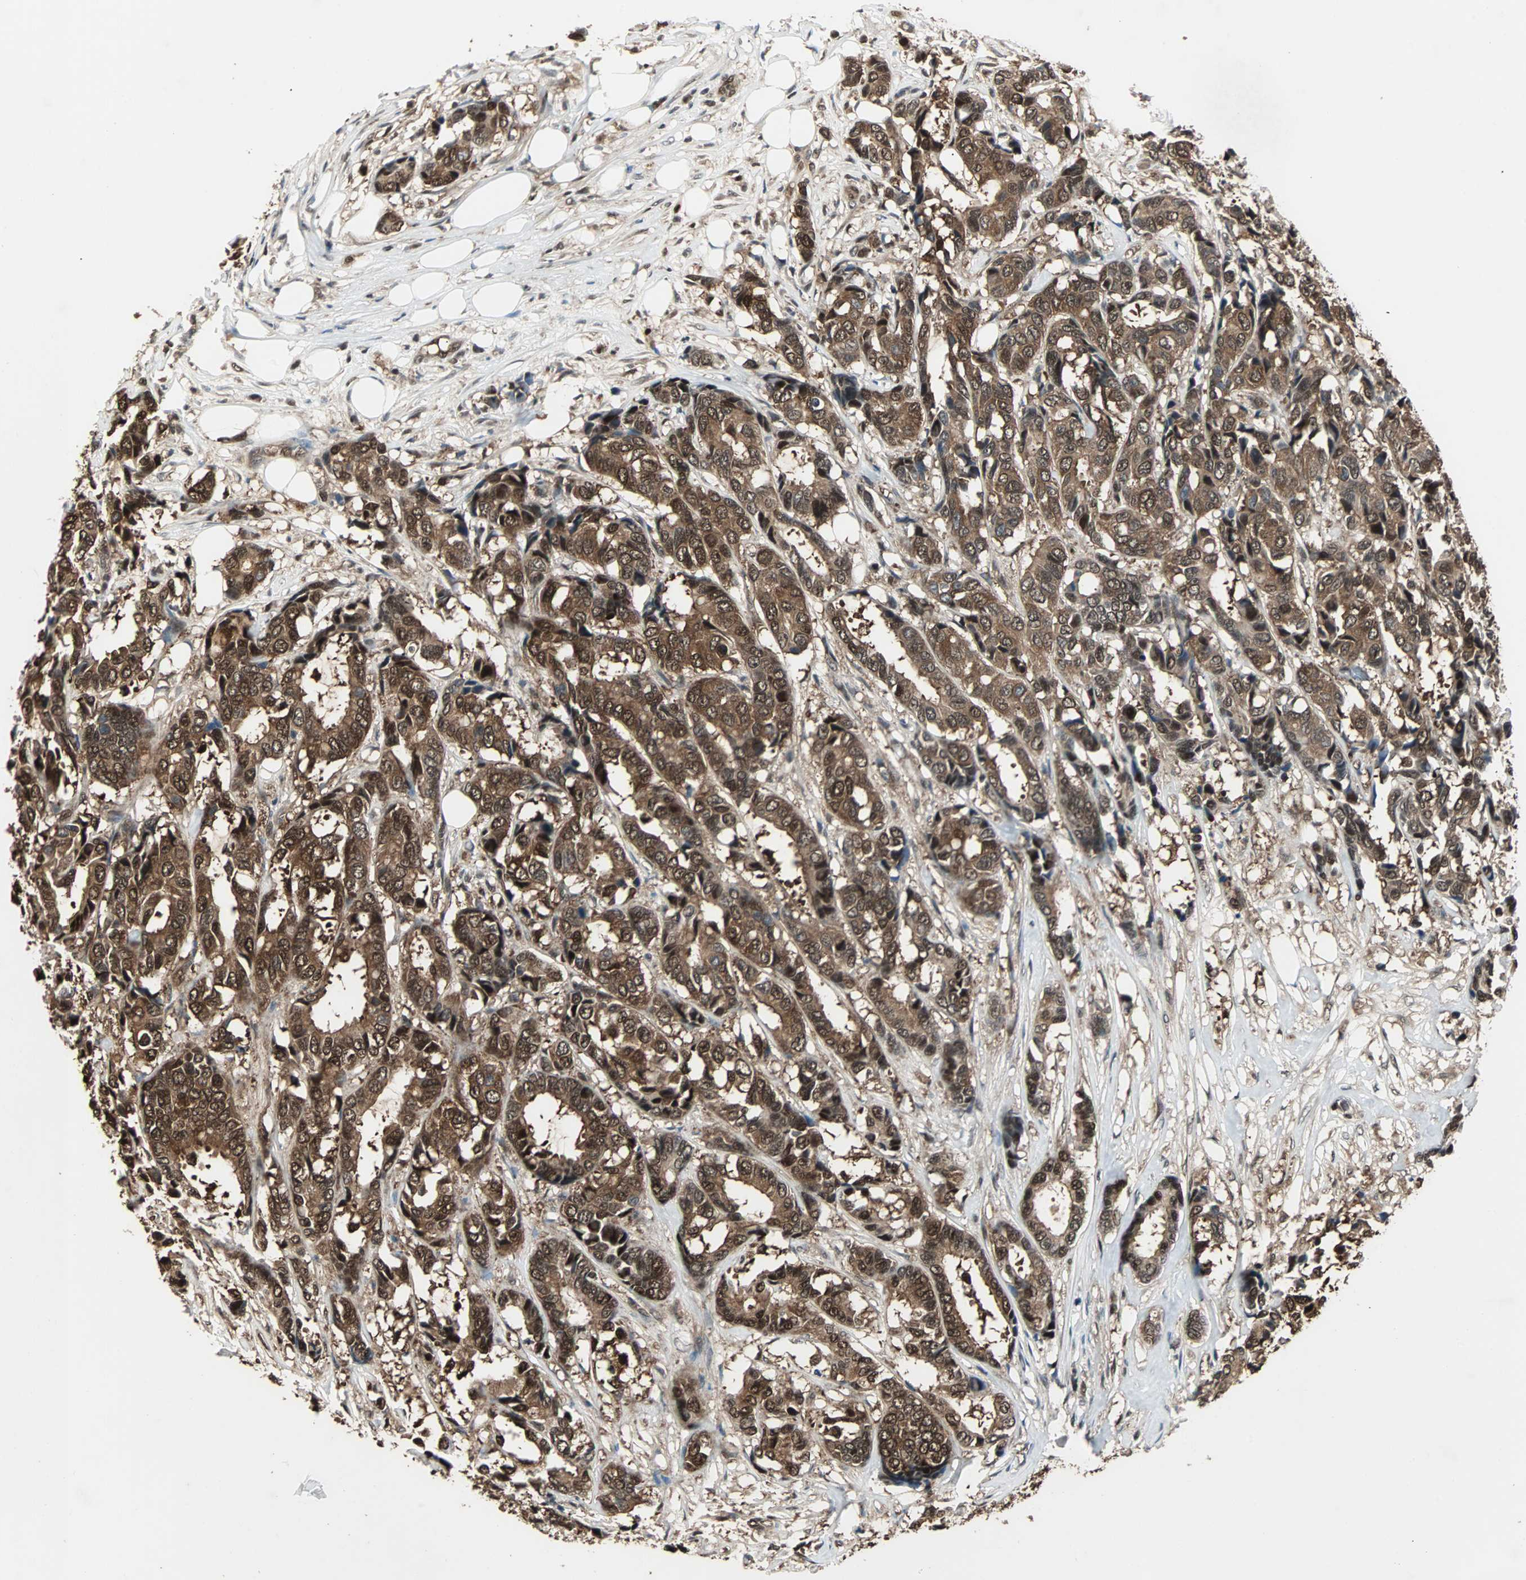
{"staining": {"intensity": "strong", "quantity": ">75%", "location": "cytoplasmic/membranous,nuclear"}, "tissue": "breast cancer", "cell_type": "Tumor cells", "image_type": "cancer", "snomed": [{"axis": "morphology", "description": "Duct carcinoma"}, {"axis": "topography", "description": "Breast"}], "caption": "Brown immunohistochemical staining in human breast cancer (infiltrating ductal carcinoma) reveals strong cytoplasmic/membranous and nuclear positivity in about >75% of tumor cells. (IHC, brightfield microscopy, high magnification).", "gene": "ACLY", "patient": {"sex": "female", "age": 87}}